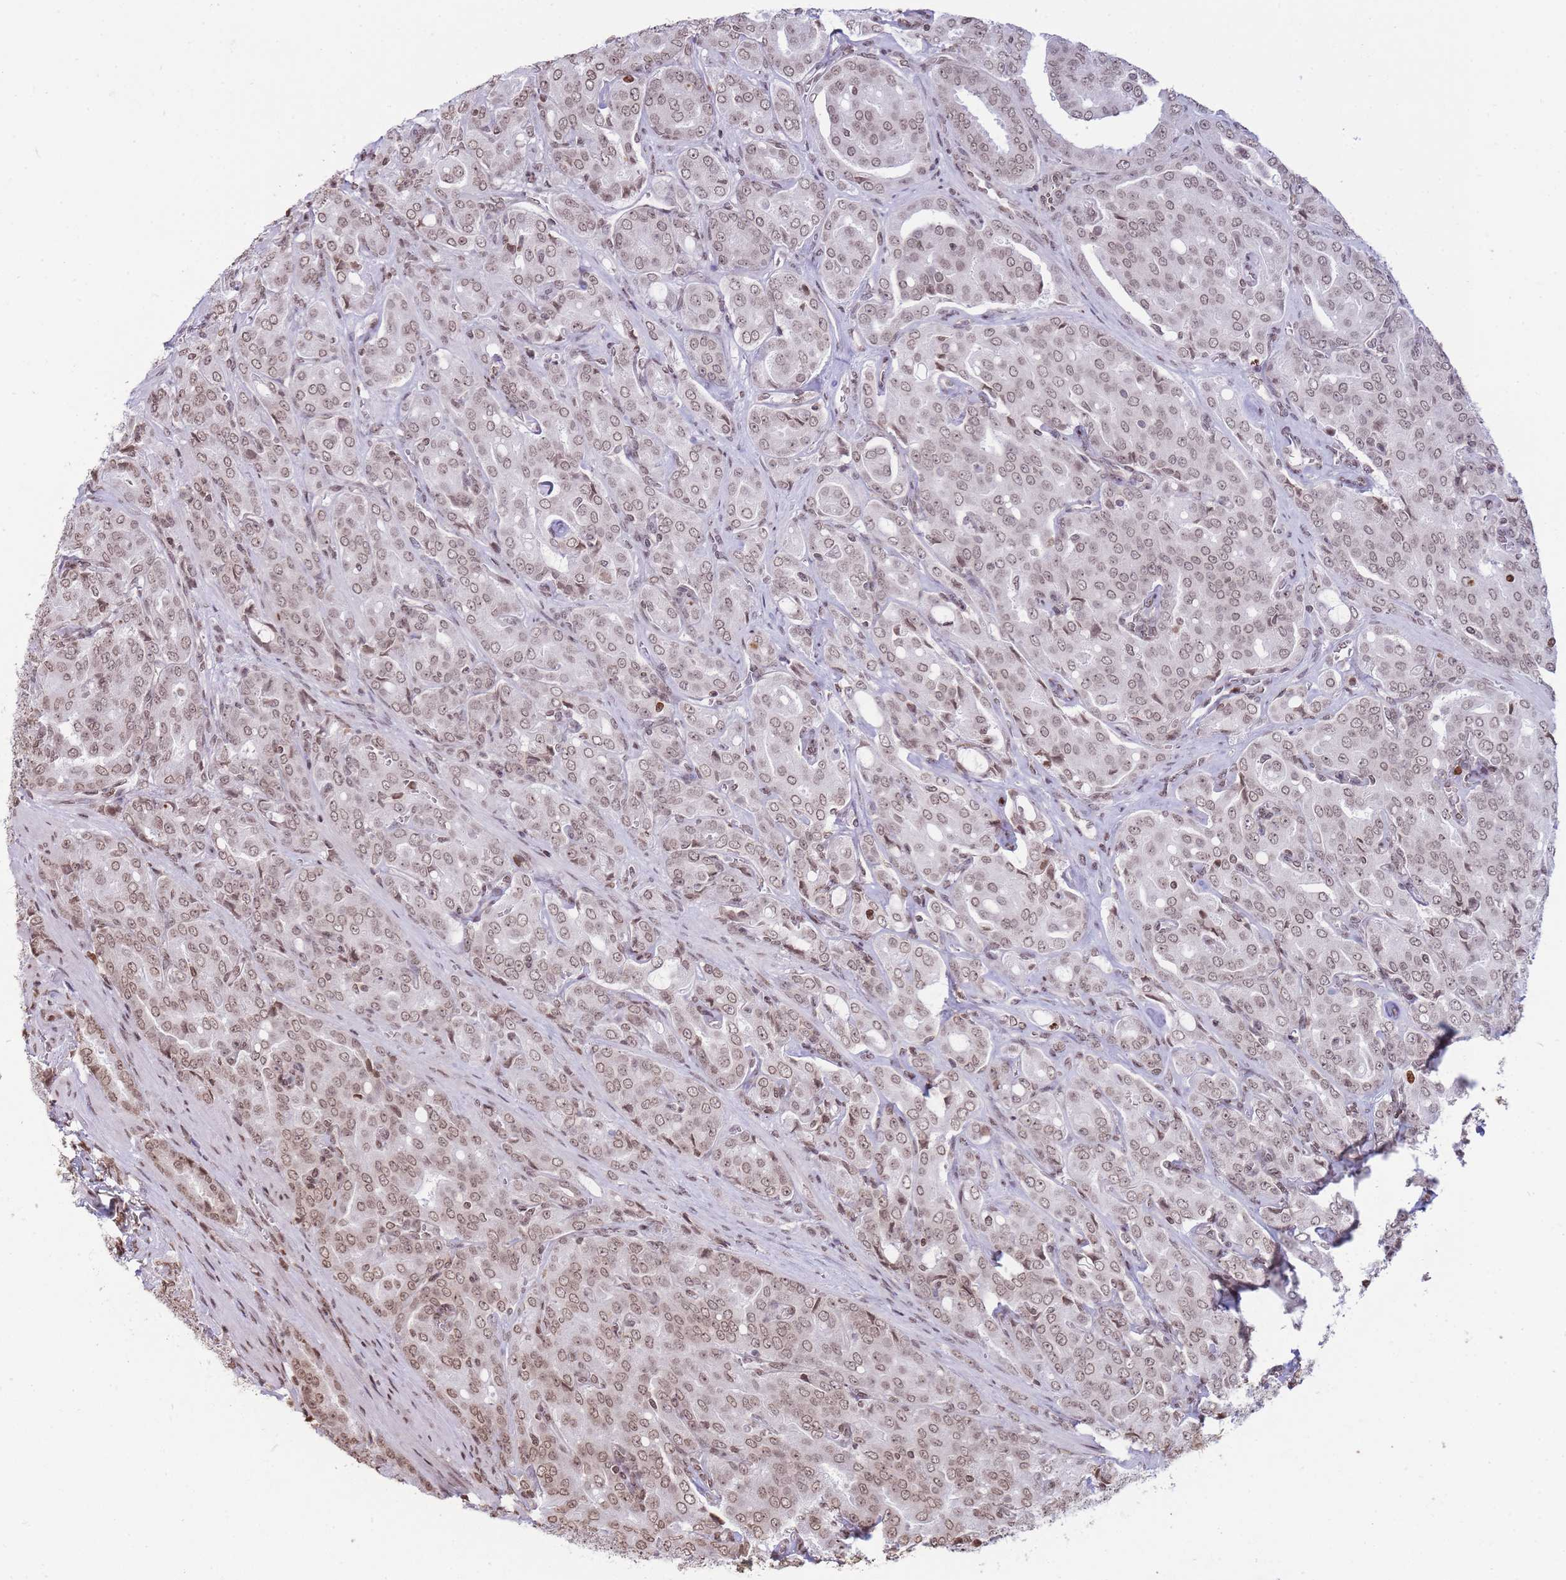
{"staining": {"intensity": "moderate", "quantity": ">75%", "location": "nuclear"}, "tissue": "prostate cancer", "cell_type": "Tumor cells", "image_type": "cancer", "snomed": [{"axis": "morphology", "description": "Adenocarcinoma, High grade"}, {"axis": "topography", "description": "Prostate"}], "caption": "The micrograph reveals a brown stain indicating the presence of a protein in the nuclear of tumor cells in prostate adenocarcinoma (high-grade).", "gene": "SHISAL1", "patient": {"sex": "male", "age": 68}}